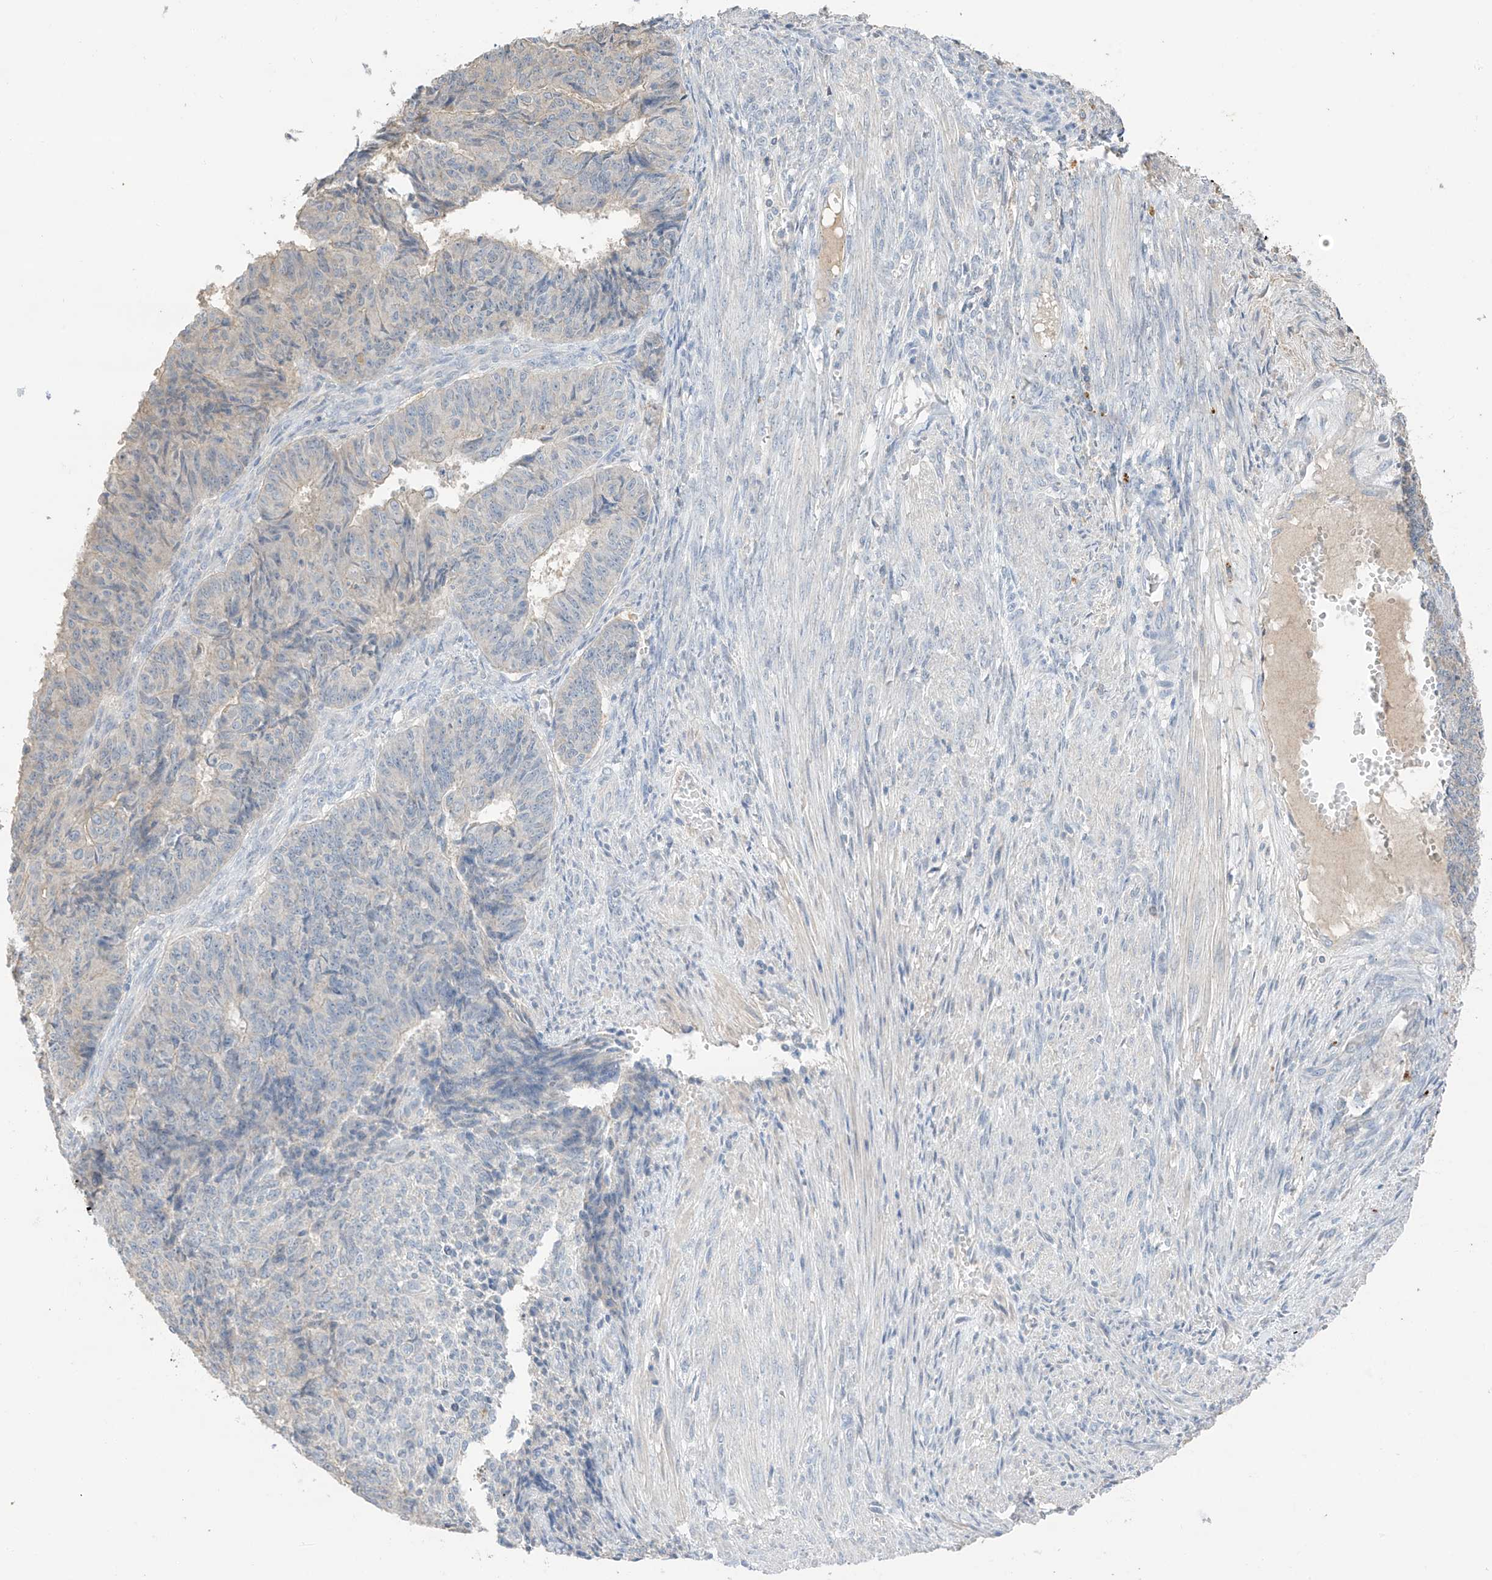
{"staining": {"intensity": "negative", "quantity": "none", "location": "none"}, "tissue": "endometrial cancer", "cell_type": "Tumor cells", "image_type": "cancer", "snomed": [{"axis": "morphology", "description": "Adenocarcinoma, NOS"}, {"axis": "topography", "description": "Endometrium"}], "caption": "Tumor cells are negative for brown protein staining in endometrial cancer. The staining was performed using DAB (3,3'-diaminobenzidine) to visualize the protein expression in brown, while the nuclei were stained in blue with hematoxylin (Magnification: 20x).", "gene": "CAPN13", "patient": {"sex": "female", "age": 32}}